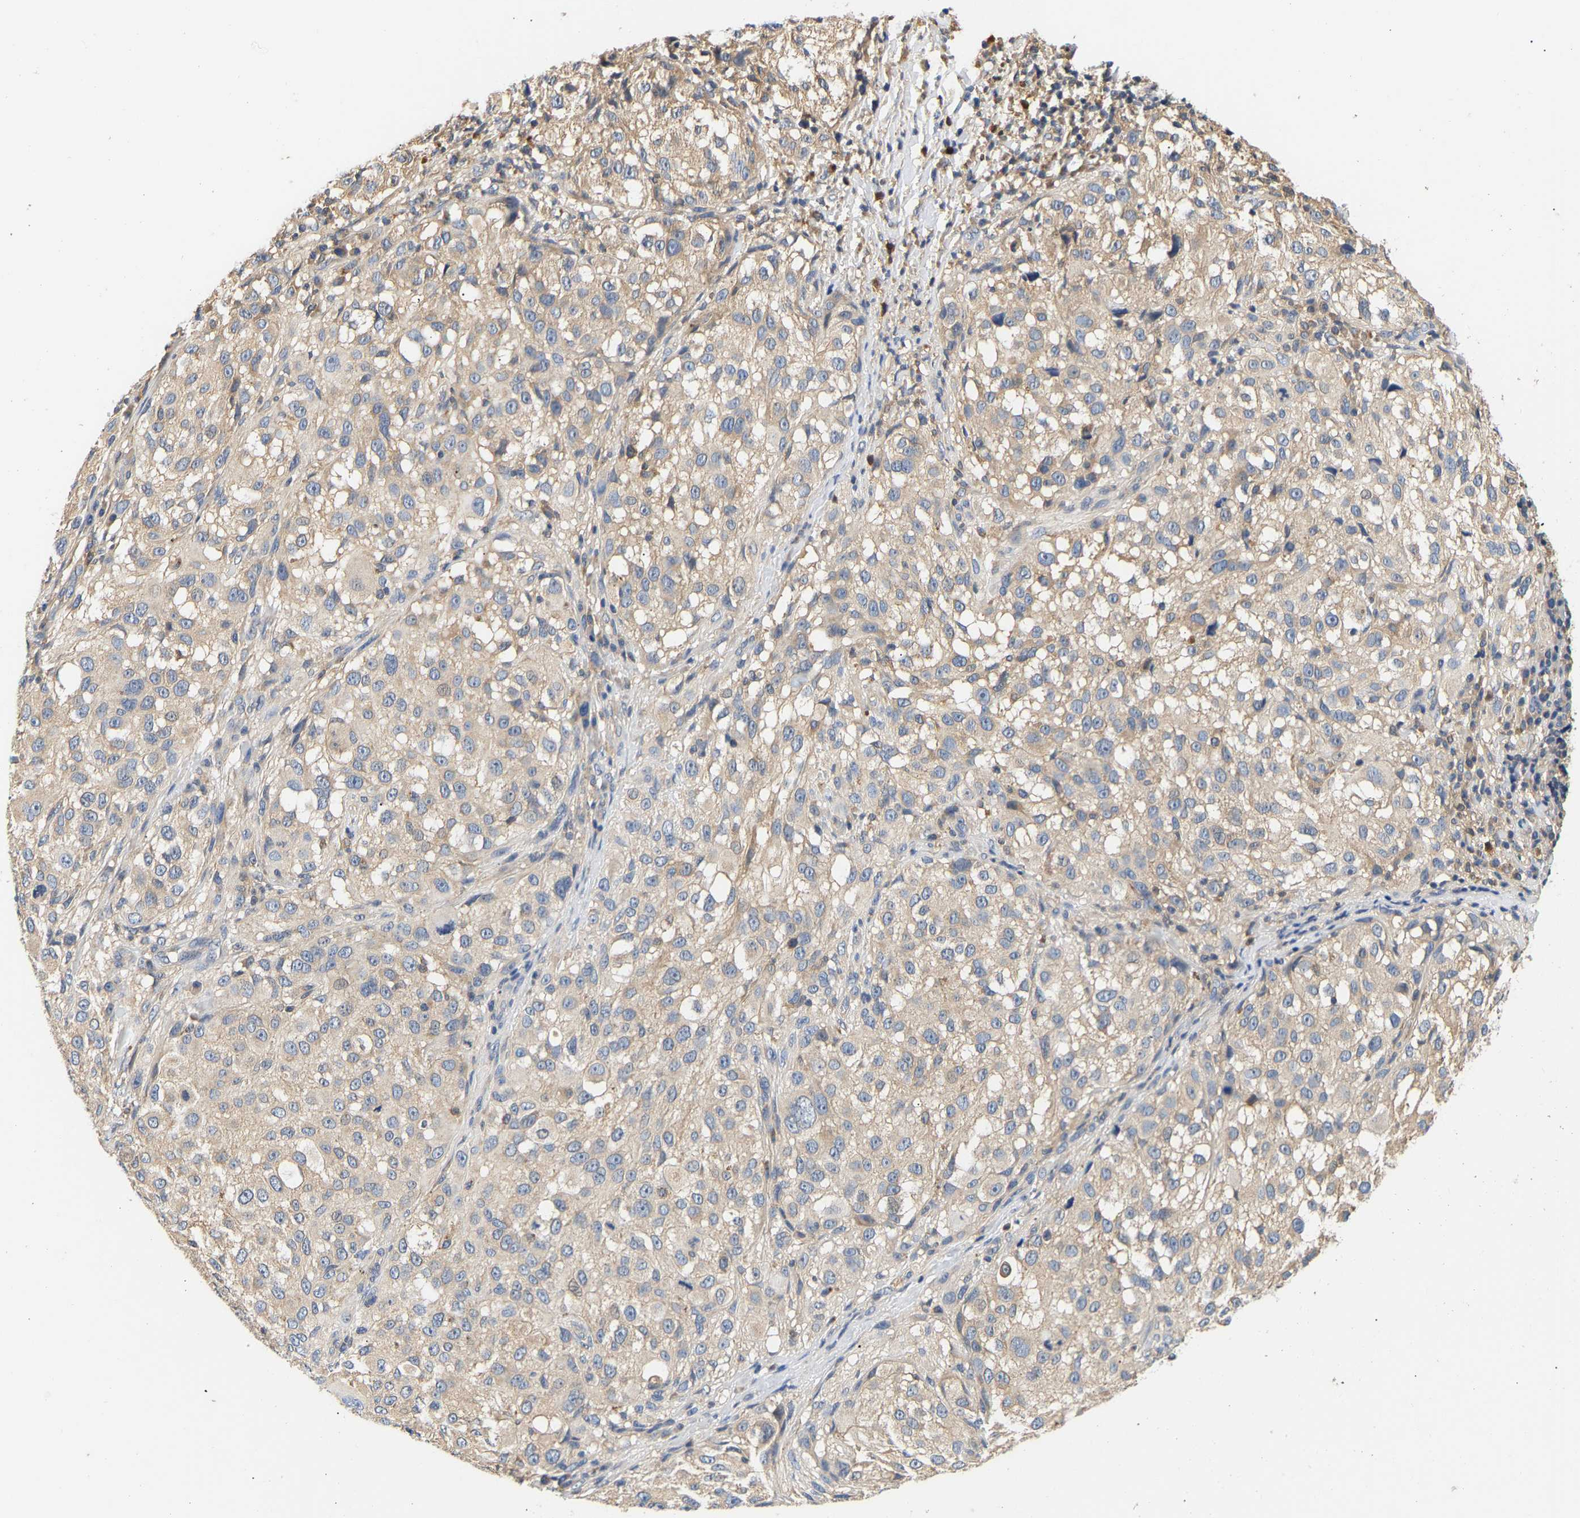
{"staining": {"intensity": "weak", "quantity": ">75%", "location": "cytoplasmic/membranous"}, "tissue": "melanoma", "cell_type": "Tumor cells", "image_type": "cancer", "snomed": [{"axis": "morphology", "description": "Necrosis, NOS"}, {"axis": "morphology", "description": "Malignant melanoma, NOS"}, {"axis": "topography", "description": "Skin"}], "caption": "Melanoma stained for a protein displays weak cytoplasmic/membranous positivity in tumor cells. (Stains: DAB (3,3'-diaminobenzidine) in brown, nuclei in blue, Microscopy: brightfield microscopy at high magnification).", "gene": "PPID", "patient": {"sex": "female", "age": 87}}